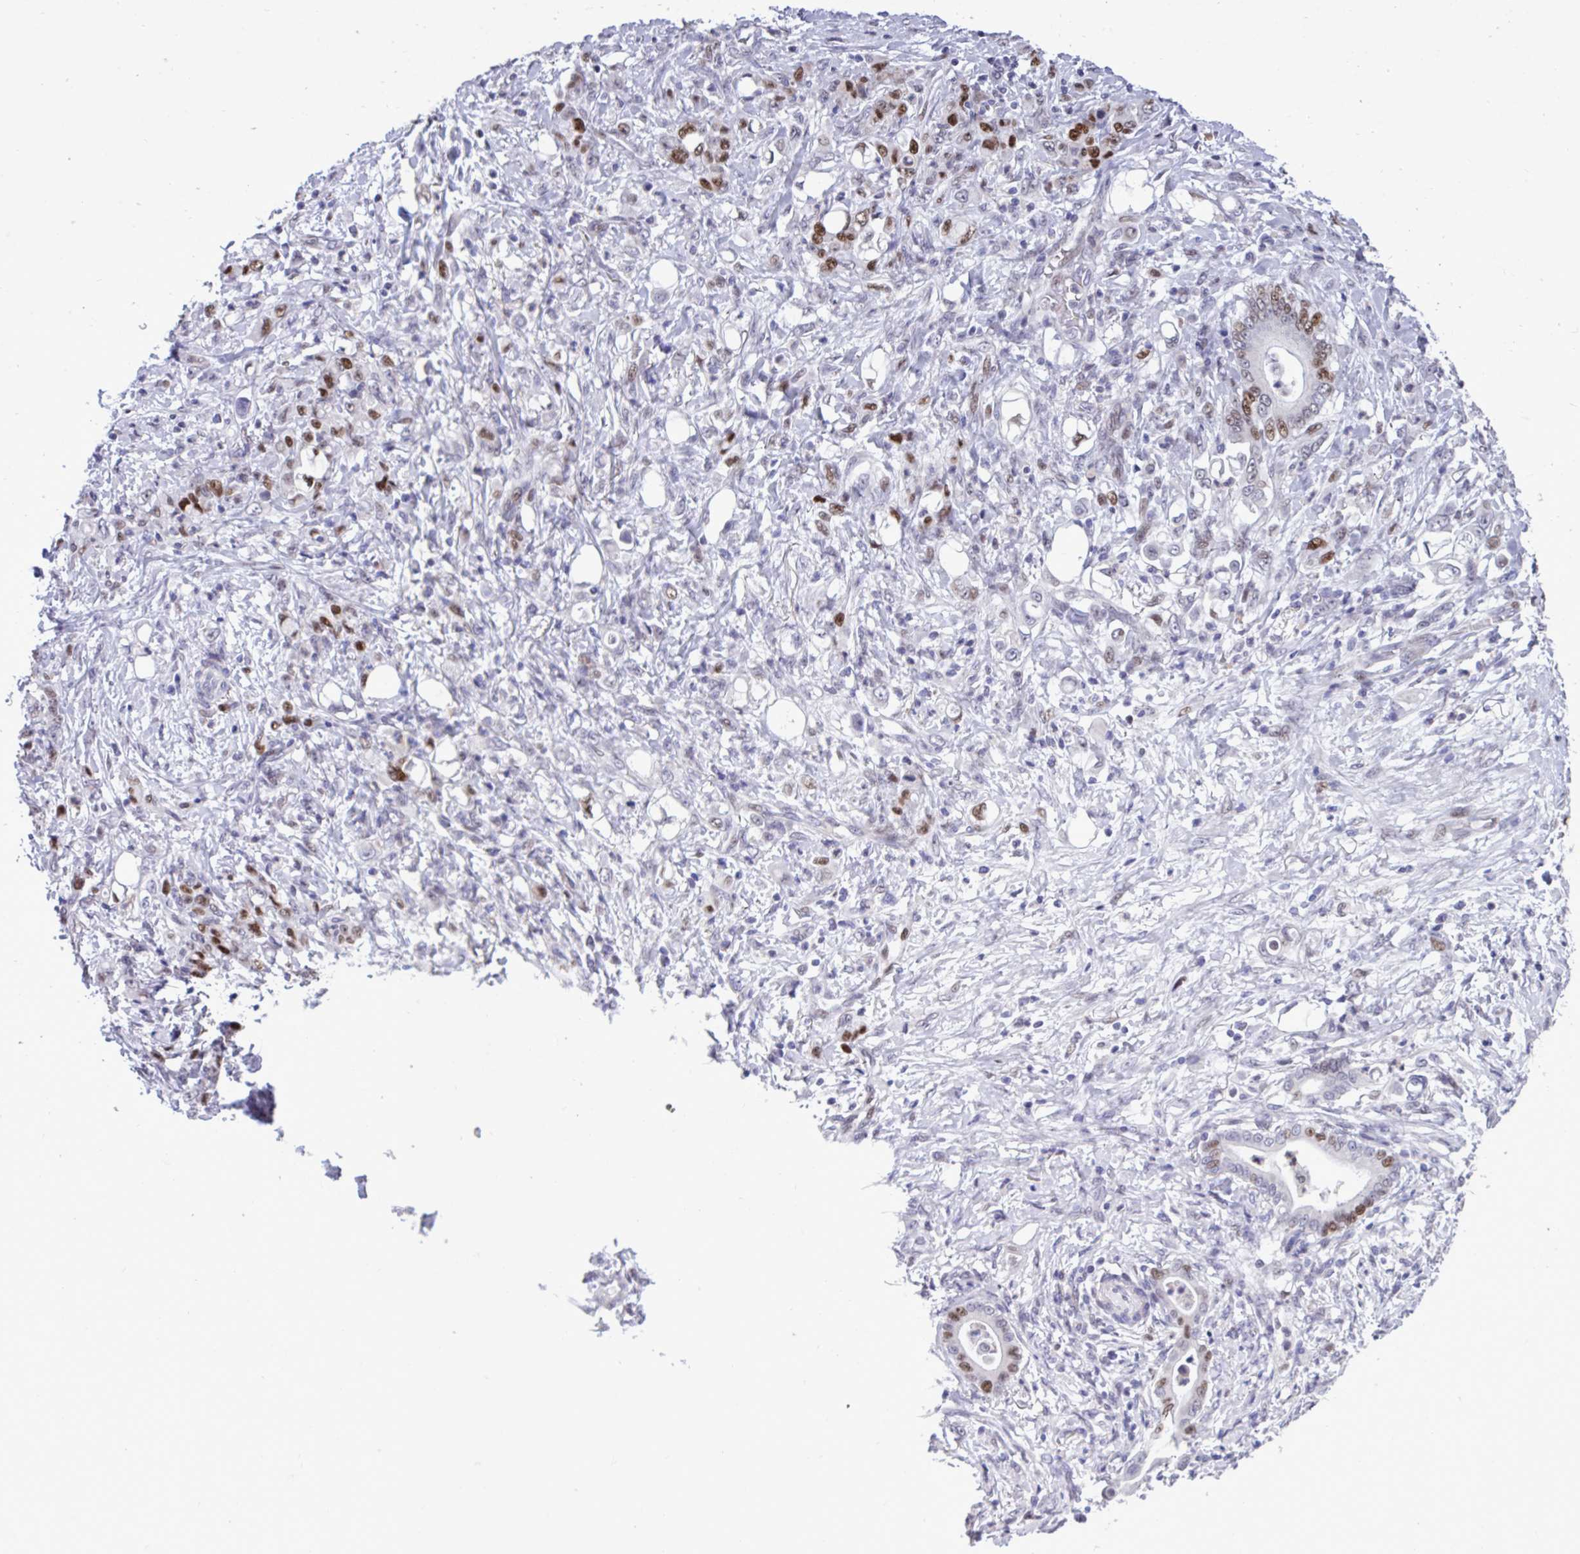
{"staining": {"intensity": "strong", "quantity": "25%-75%", "location": "nuclear"}, "tissue": "stomach cancer", "cell_type": "Tumor cells", "image_type": "cancer", "snomed": [{"axis": "morphology", "description": "Adenocarcinoma, NOS"}, {"axis": "topography", "description": "Stomach"}], "caption": "This photomicrograph exhibits immunohistochemistry staining of human adenocarcinoma (stomach), with high strong nuclear staining in approximately 25%-75% of tumor cells.", "gene": "C1QL2", "patient": {"sex": "female", "age": 79}}